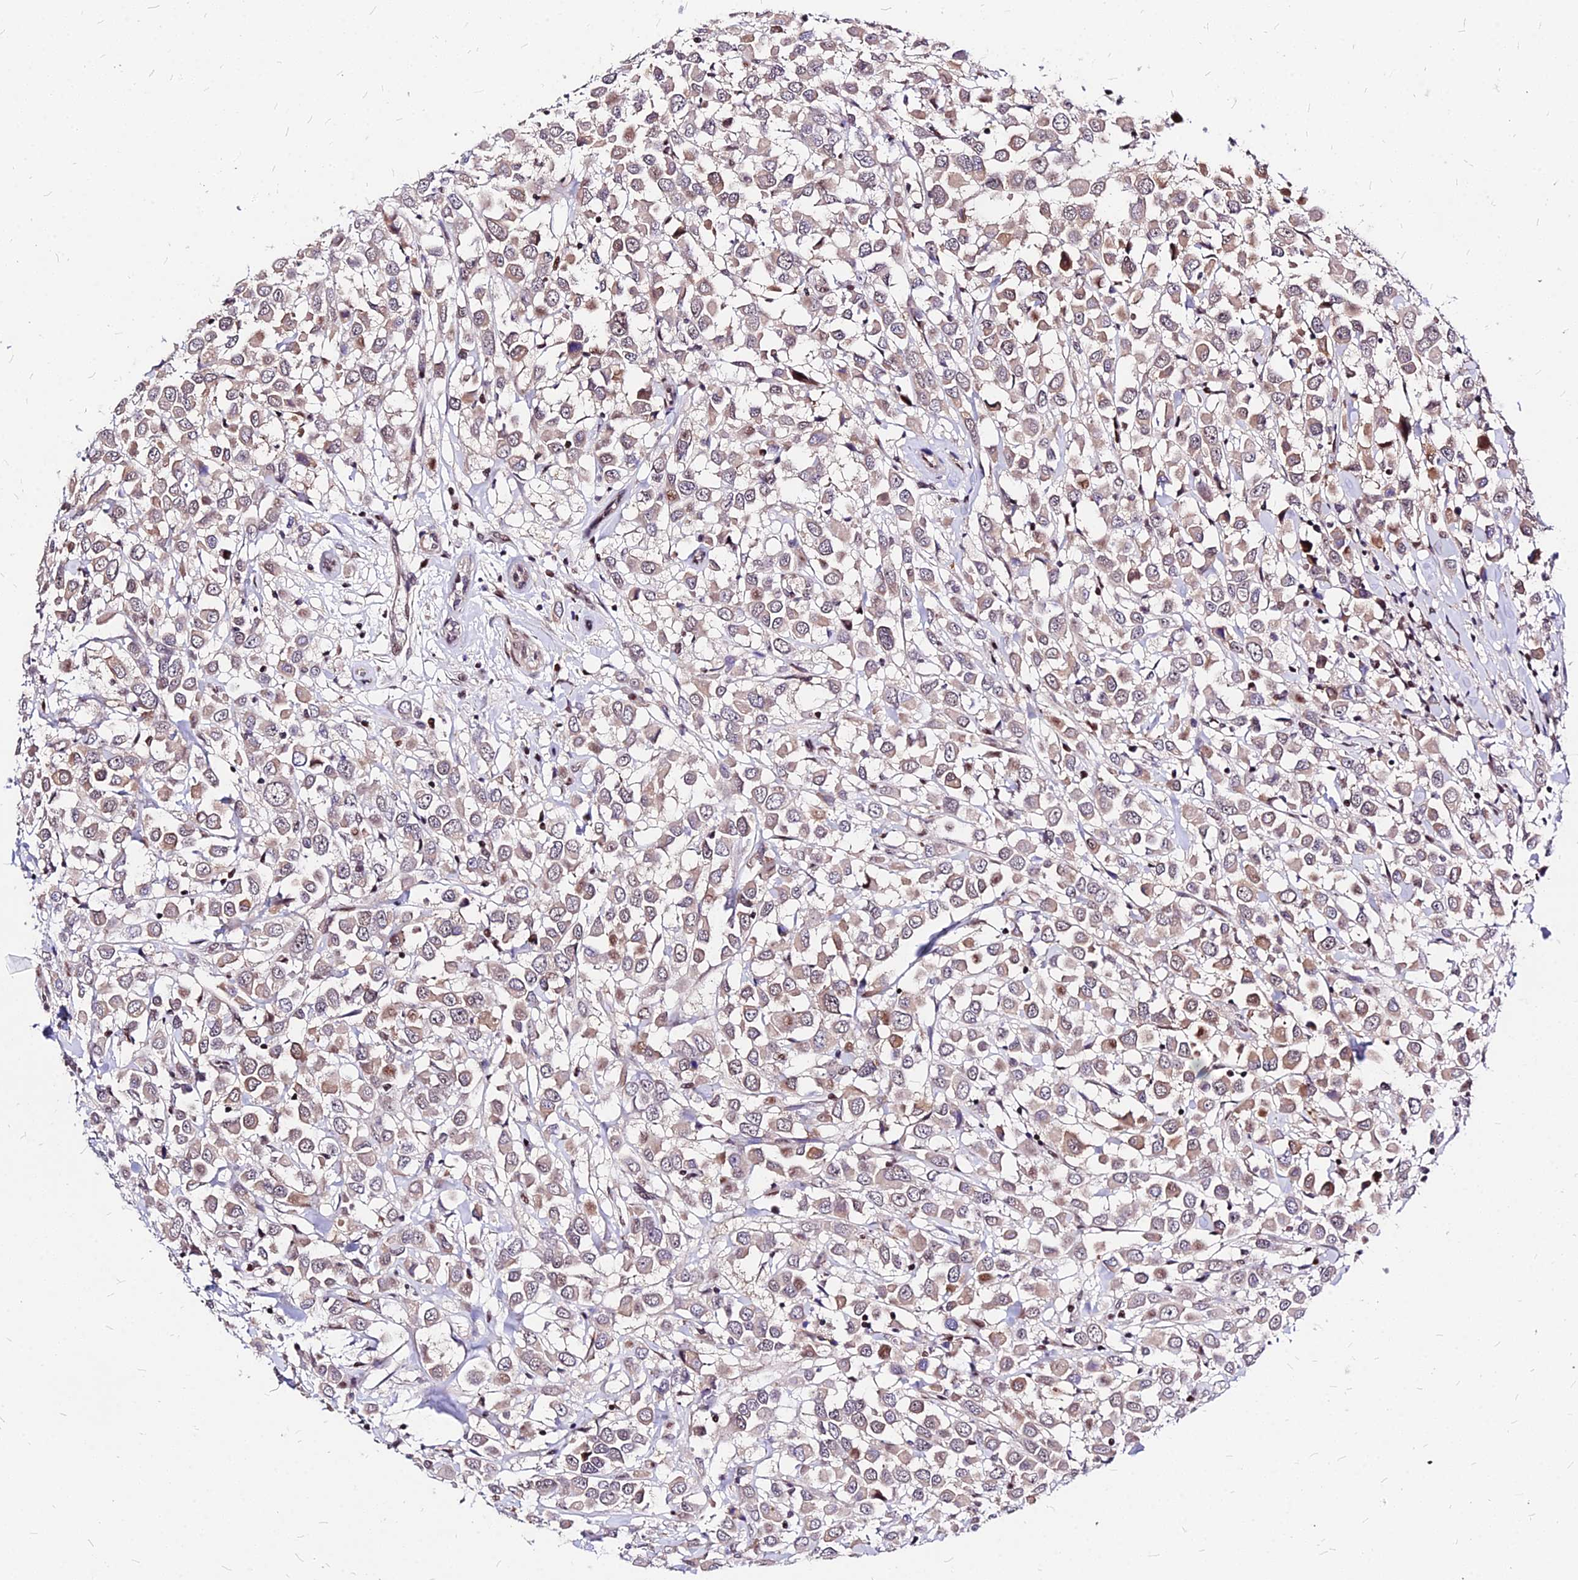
{"staining": {"intensity": "moderate", "quantity": "25%-75%", "location": "cytoplasmic/membranous,nuclear"}, "tissue": "breast cancer", "cell_type": "Tumor cells", "image_type": "cancer", "snomed": [{"axis": "morphology", "description": "Duct carcinoma"}, {"axis": "topography", "description": "Breast"}], "caption": "Protein expression analysis of breast cancer (invasive ductal carcinoma) shows moderate cytoplasmic/membranous and nuclear expression in about 25%-75% of tumor cells. (DAB = brown stain, brightfield microscopy at high magnification).", "gene": "DDX55", "patient": {"sex": "female", "age": 61}}